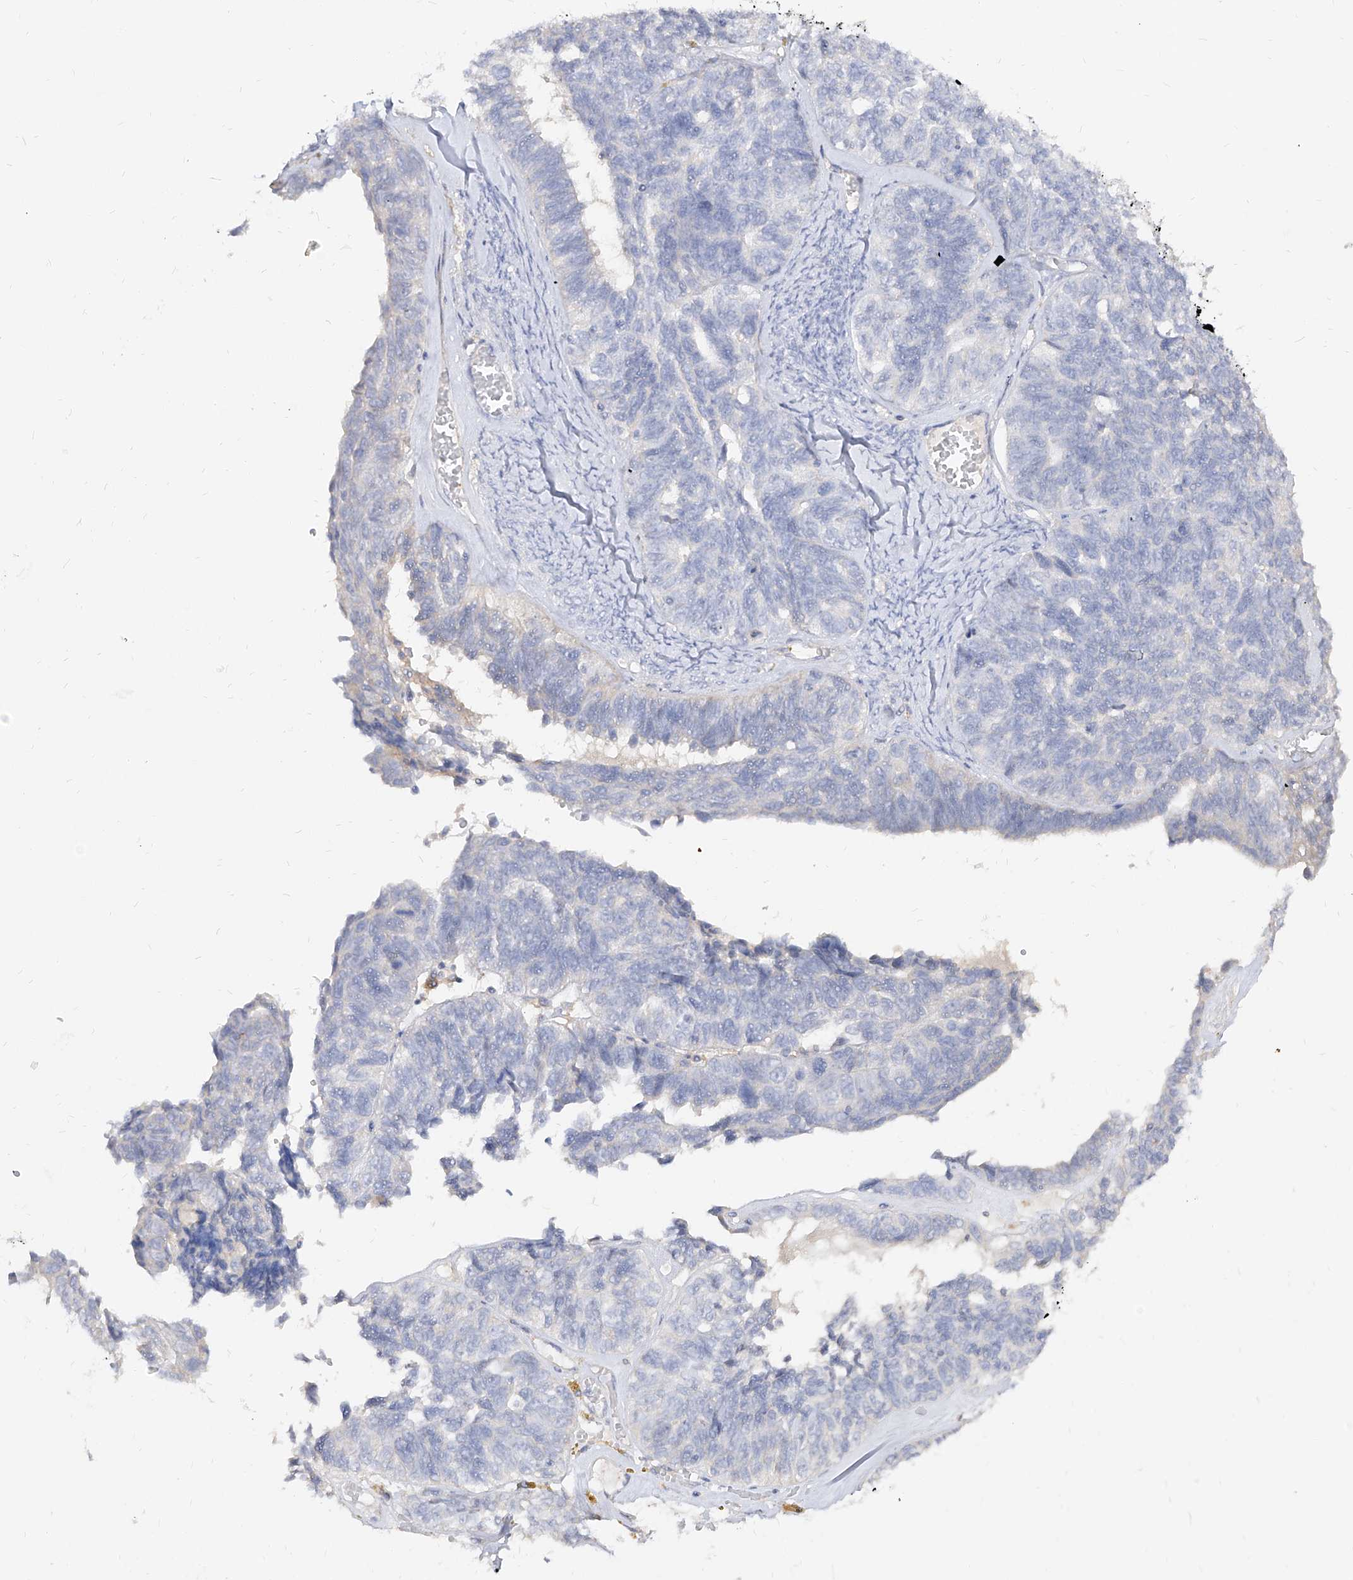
{"staining": {"intensity": "negative", "quantity": "none", "location": "none"}, "tissue": "ovarian cancer", "cell_type": "Tumor cells", "image_type": "cancer", "snomed": [{"axis": "morphology", "description": "Cystadenocarcinoma, serous, NOS"}, {"axis": "topography", "description": "Ovary"}], "caption": "The histopathology image reveals no staining of tumor cells in ovarian cancer. (DAB (3,3'-diaminobenzidine) immunohistochemistry visualized using brightfield microscopy, high magnification).", "gene": "RBFOX3", "patient": {"sex": "female", "age": 79}}